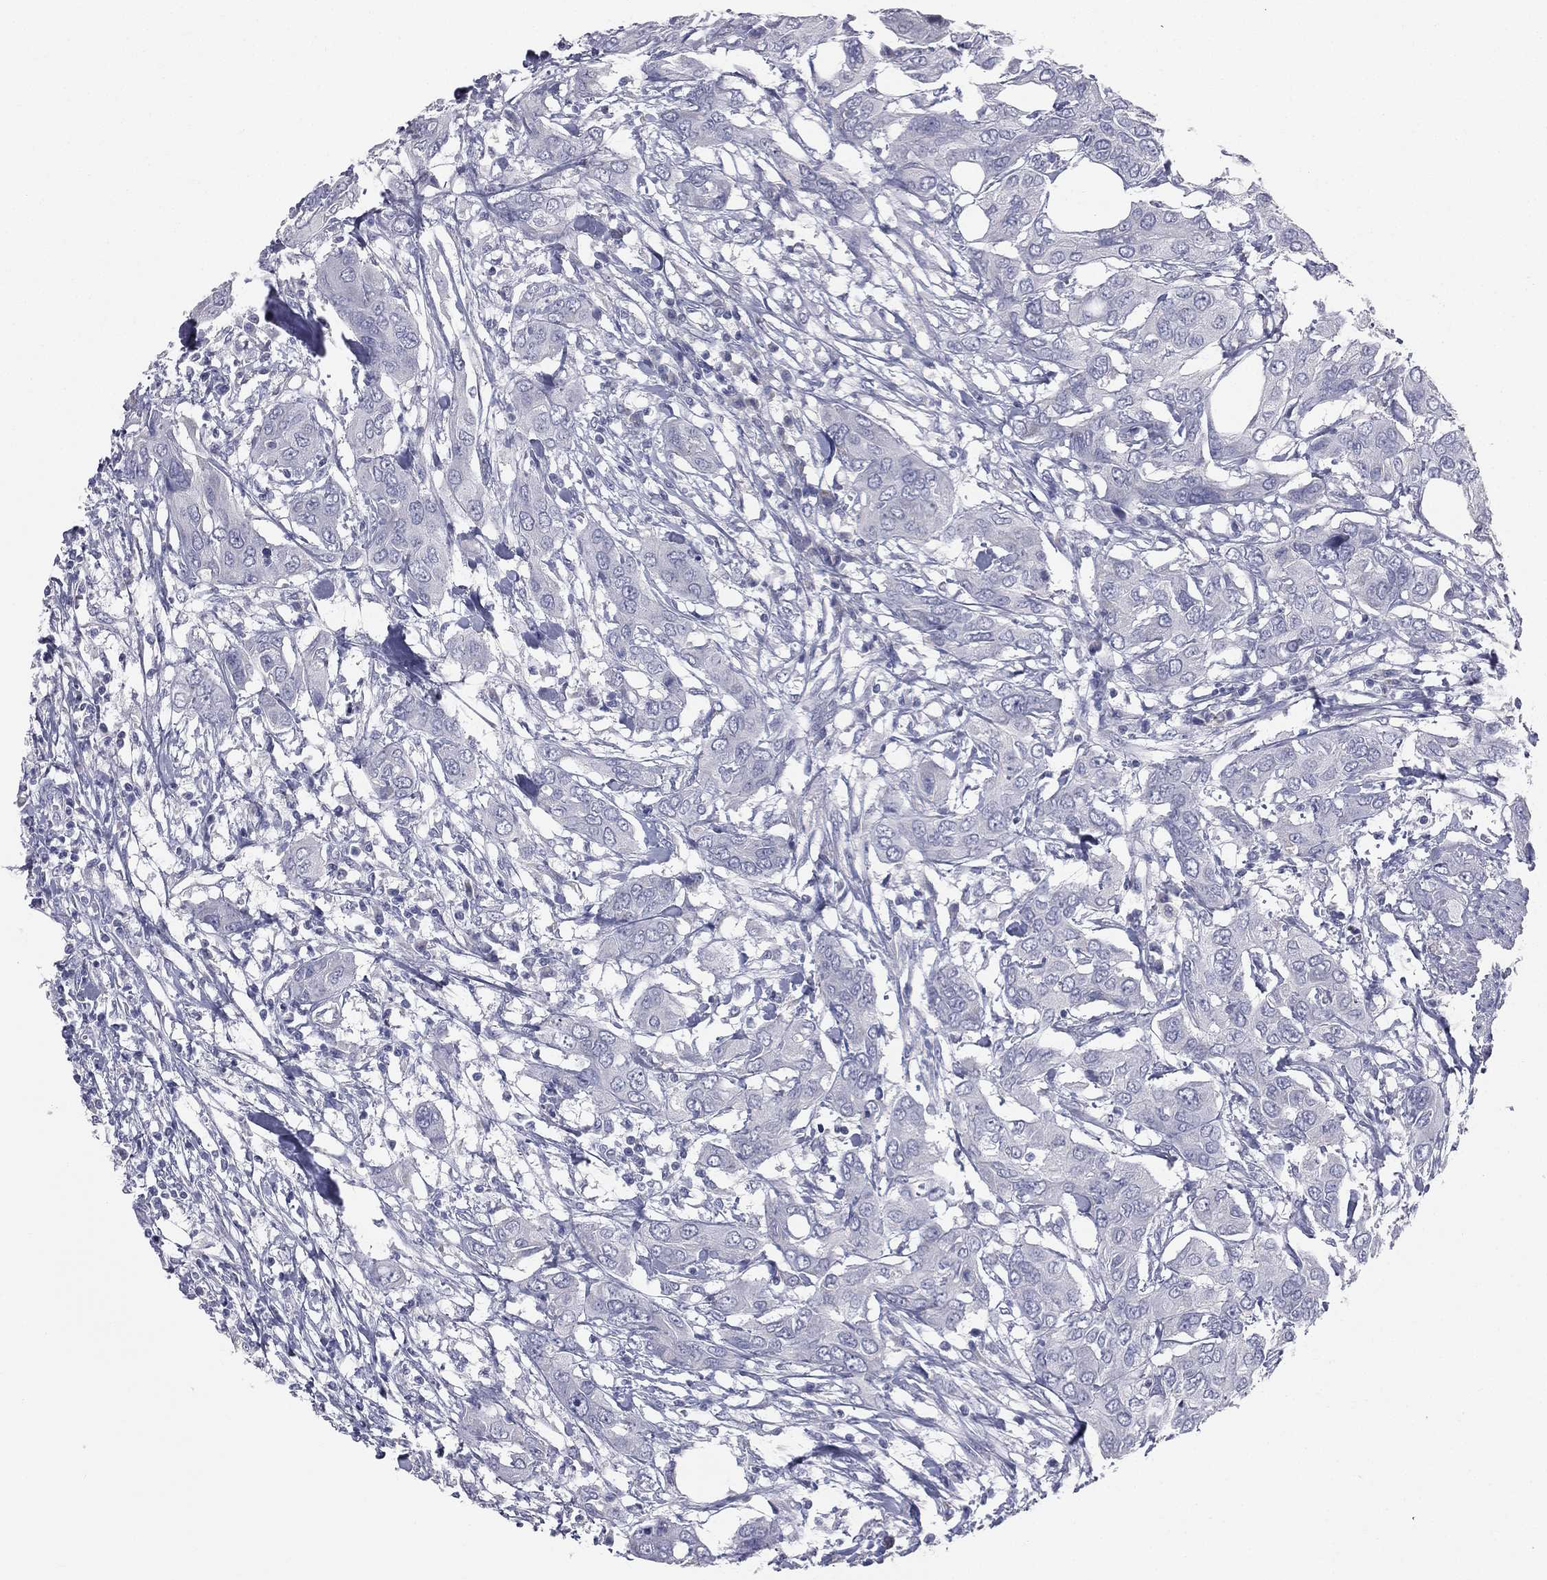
{"staining": {"intensity": "negative", "quantity": "none", "location": "none"}, "tissue": "urothelial cancer", "cell_type": "Tumor cells", "image_type": "cancer", "snomed": [{"axis": "morphology", "description": "Urothelial carcinoma, NOS"}, {"axis": "morphology", "description": "Urothelial carcinoma, High grade"}, {"axis": "topography", "description": "Urinary bladder"}], "caption": "The histopathology image demonstrates no staining of tumor cells in urothelial cancer. Nuclei are stained in blue.", "gene": "STK31", "patient": {"sex": "male", "age": 63}}